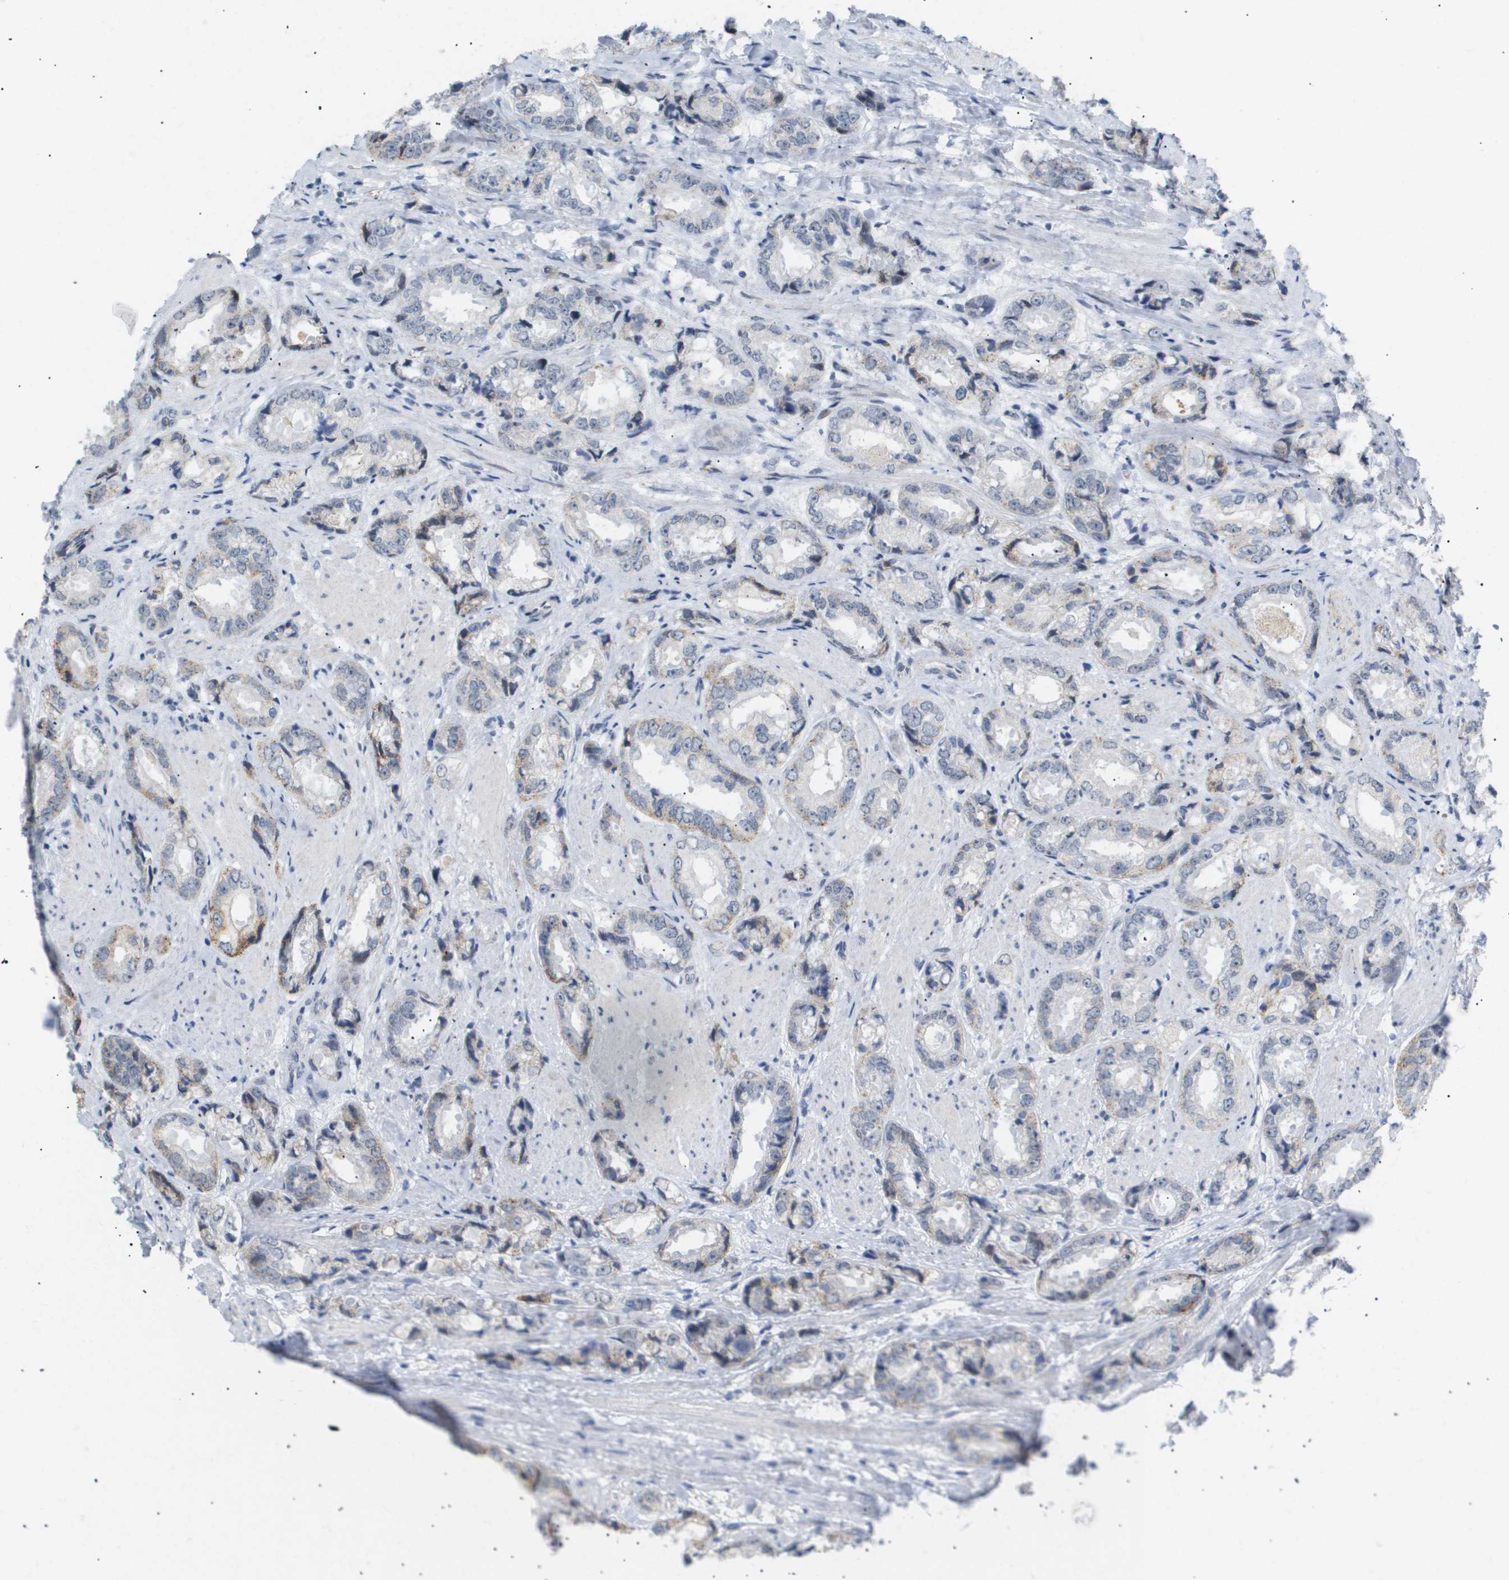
{"staining": {"intensity": "moderate", "quantity": "<25%", "location": "cytoplasmic/membranous"}, "tissue": "prostate cancer", "cell_type": "Tumor cells", "image_type": "cancer", "snomed": [{"axis": "morphology", "description": "Adenocarcinoma, High grade"}, {"axis": "topography", "description": "Prostate"}], "caption": "IHC of prostate cancer (high-grade adenocarcinoma) shows low levels of moderate cytoplasmic/membranous staining in approximately <25% of tumor cells. The staining was performed using DAB, with brown indicating positive protein expression. Nuclei are stained blue with hematoxylin.", "gene": "PPARD", "patient": {"sex": "male", "age": 61}}